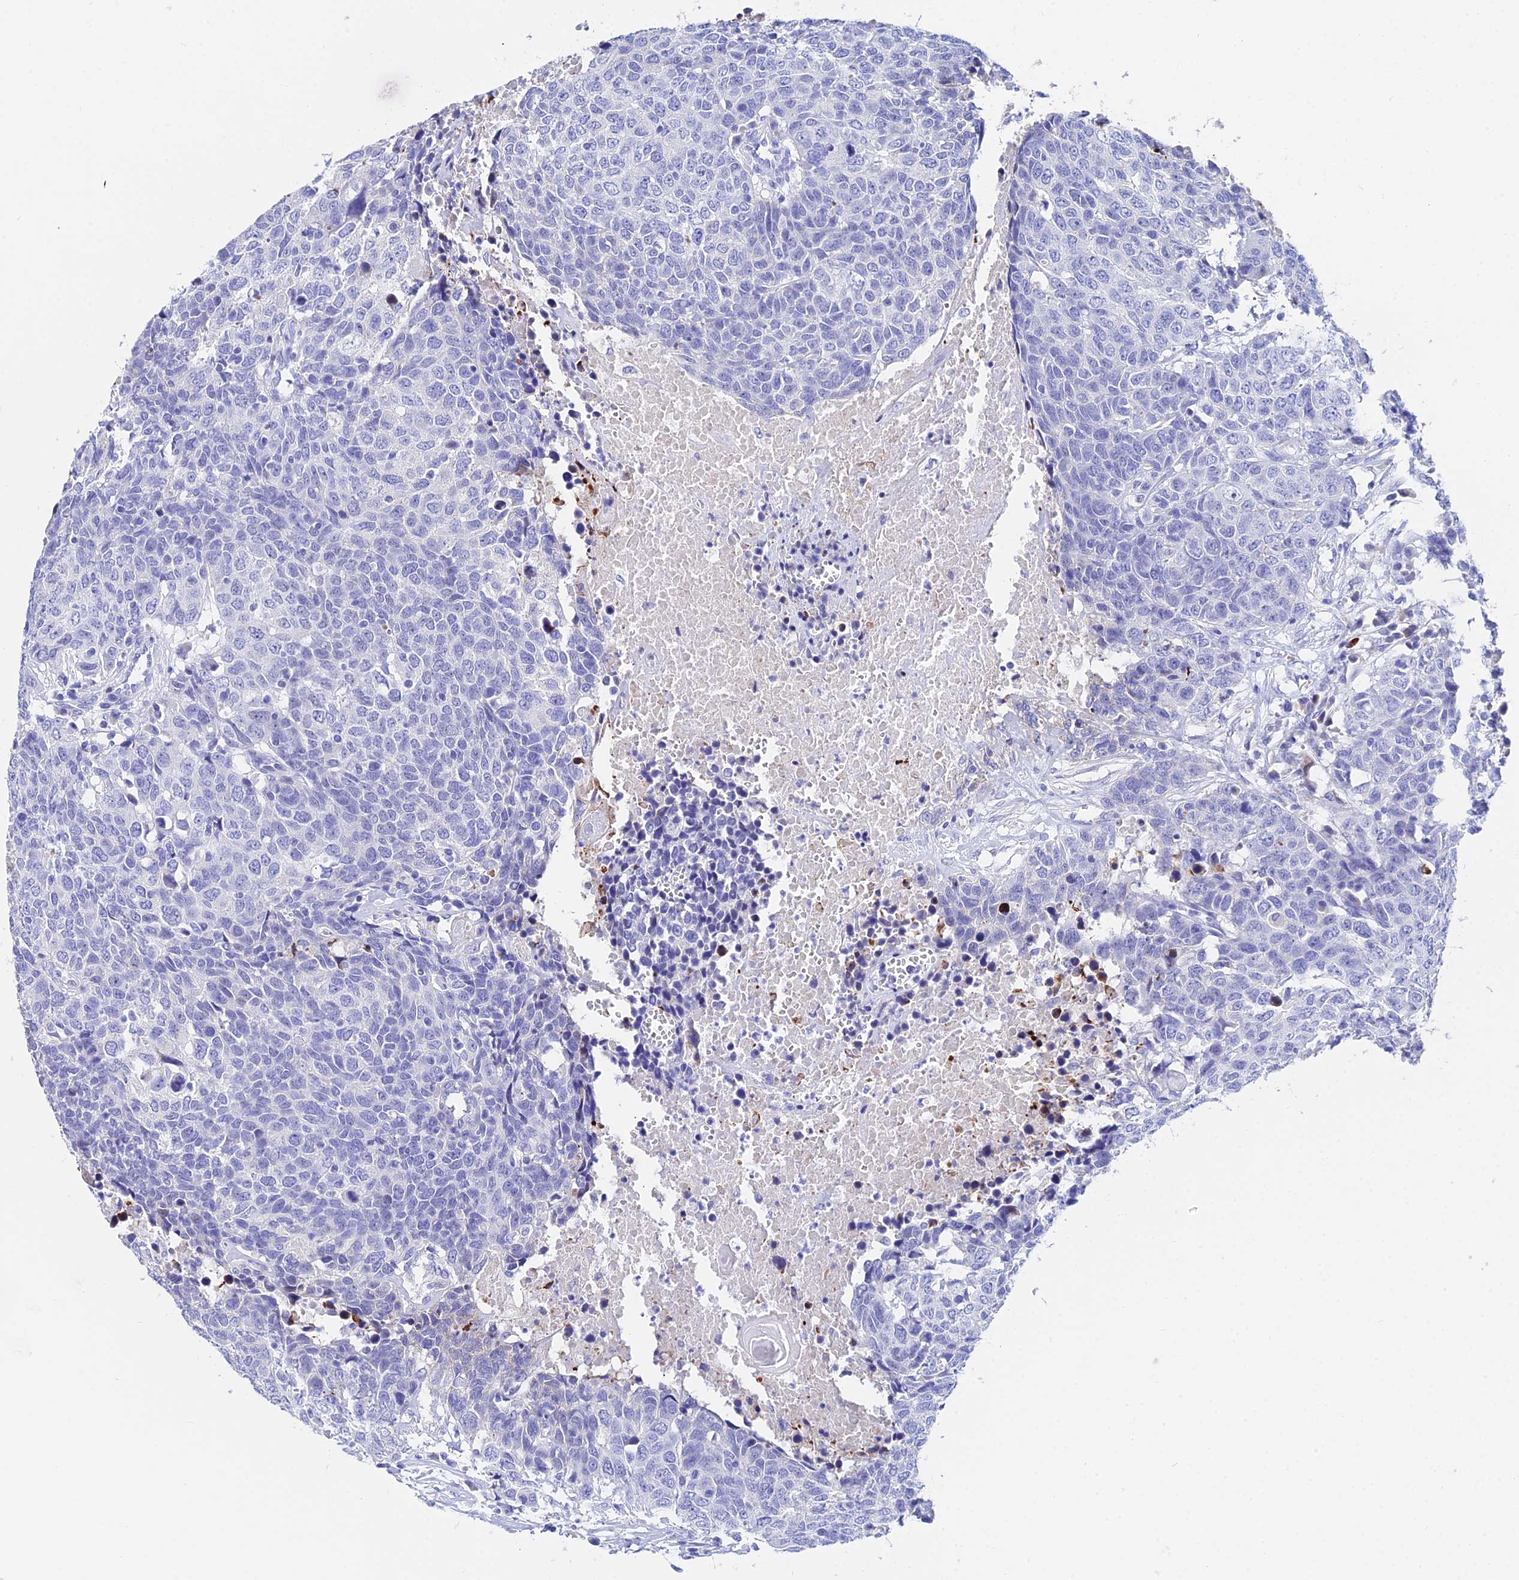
{"staining": {"intensity": "negative", "quantity": "none", "location": "none"}, "tissue": "head and neck cancer", "cell_type": "Tumor cells", "image_type": "cancer", "snomed": [{"axis": "morphology", "description": "Squamous cell carcinoma, NOS"}, {"axis": "topography", "description": "Head-Neck"}], "caption": "A high-resolution photomicrograph shows IHC staining of head and neck cancer, which exhibits no significant expression in tumor cells.", "gene": "CEP41", "patient": {"sex": "male", "age": 66}}